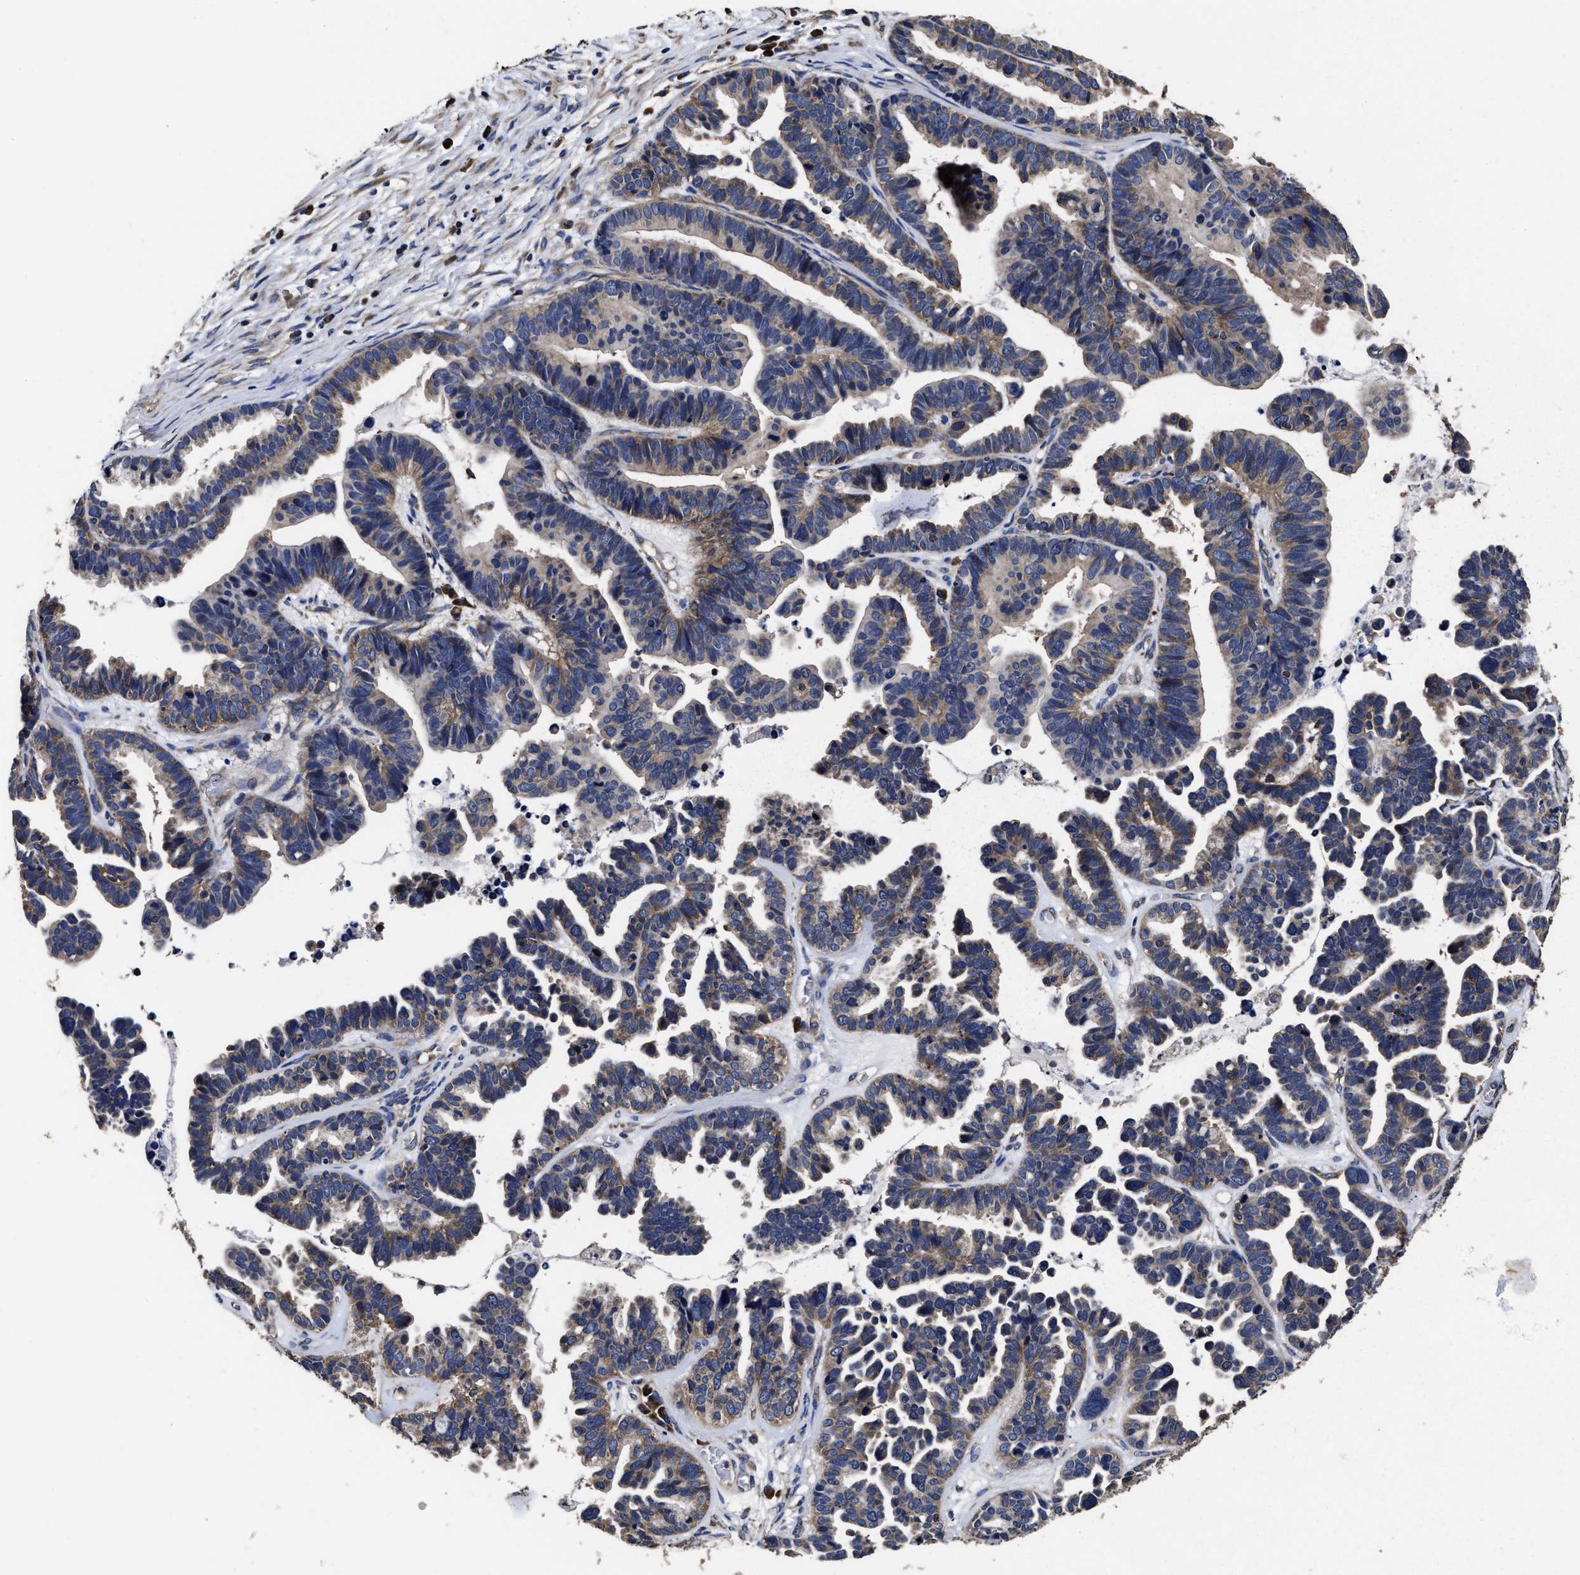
{"staining": {"intensity": "weak", "quantity": "25%-75%", "location": "cytoplasmic/membranous"}, "tissue": "ovarian cancer", "cell_type": "Tumor cells", "image_type": "cancer", "snomed": [{"axis": "morphology", "description": "Cystadenocarcinoma, serous, NOS"}, {"axis": "topography", "description": "Ovary"}], "caption": "Immunohistochemistry (DAB) staining of ovarian cancer displays weak cytoplasmic/membranous protein positivity in approximately 25%-75% of tumor cells.", "gene": "AVEN", "patient": {"sex": "female", "age": 56}}